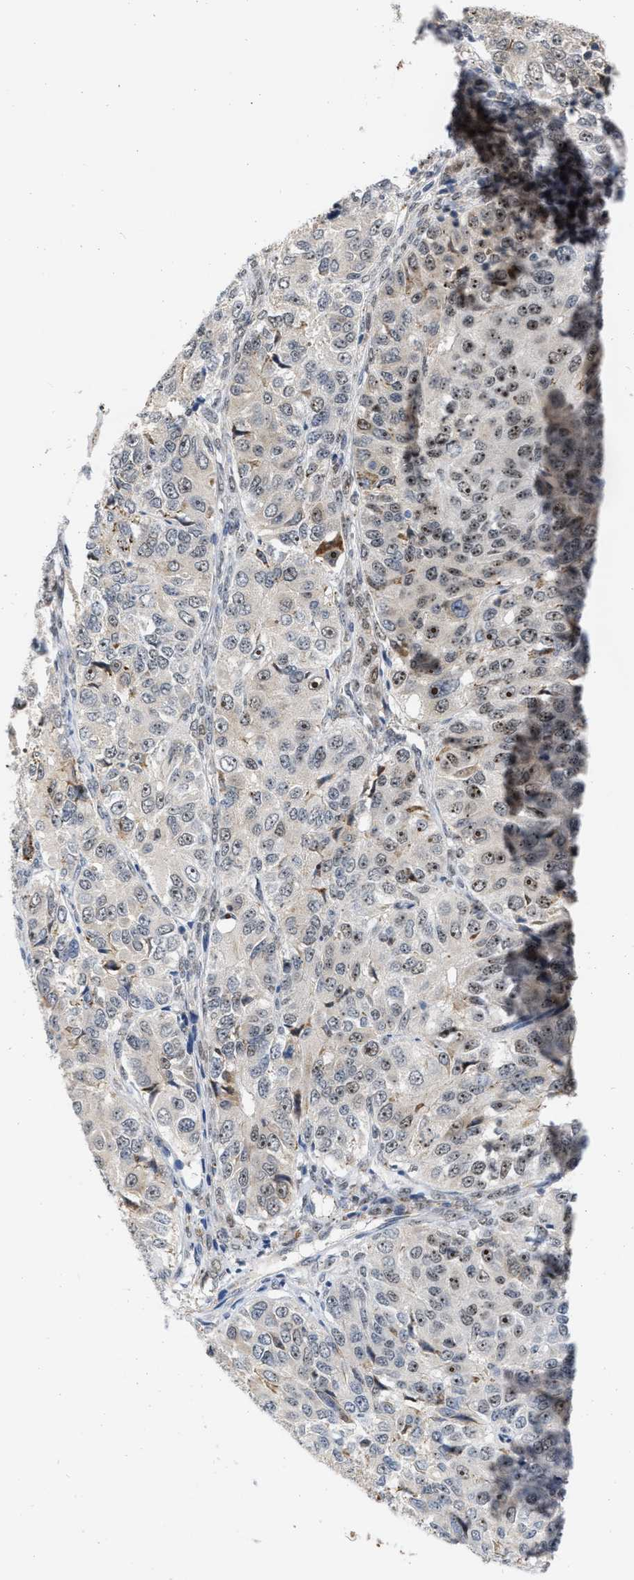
{"staining": {"intensity": "moderate", "quantity": "25%-75%", "location": "nuclear"}, "tissue": "ovarian cancer", "cell_type": "Tumor cells", "image_type": "cancer", "snomed": [{"axis": "morphology", "description": "Carcinoma, endometroid"}, {"axis": "topography", "description": "Ovary"}], "caption": "Ovarian endometroid carcinoma stained for a protein displays moderate nuclear positivity in tumor cells. (IHC, brightfield microscopy, high magnification).", "gene": "ELAC2", "patient": {"sex": "female", "age": 51}}